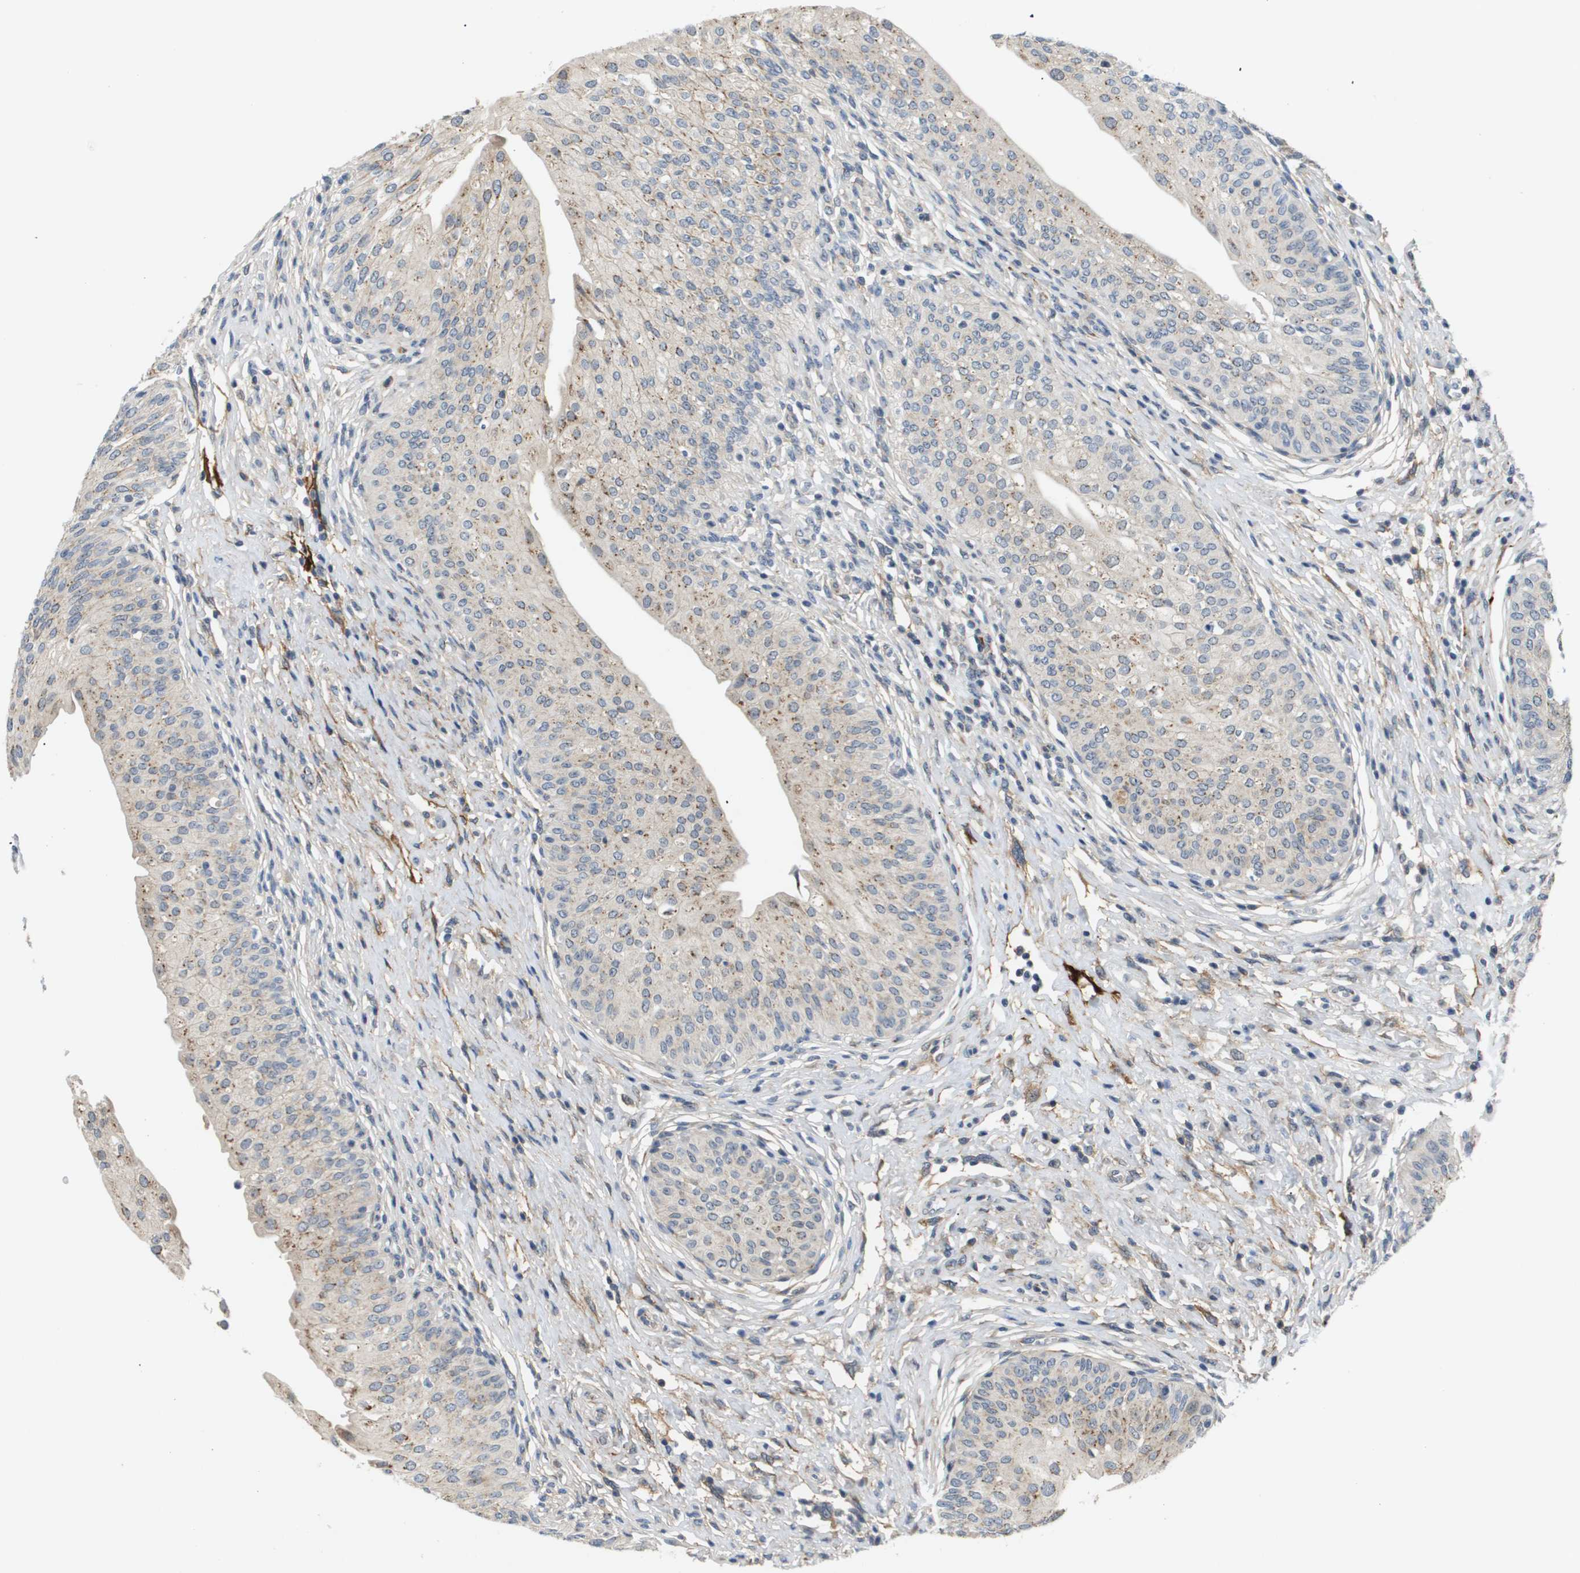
{"staining": {"intensity": "moderate", "quantity": "25%-75%", "location": "cytoplasmic/membranous"}, "tissue": "urinary bladder", "cell_type": "Urothelial cells", "image_type": "normal", "snomed": [{"axis": "morphology", "description": "Normal tissue, NOS"}, {"axis": "topography", "description": "Urinary bladder"}], "caption": "Protein staining demonstrates moderate cytoplasmic/membranous expression in approximately 25%-75% of urothelial cells in benign urinary bladder.", "gene": "OTUD5", "patient": {"sex": "male", "age": 46}}